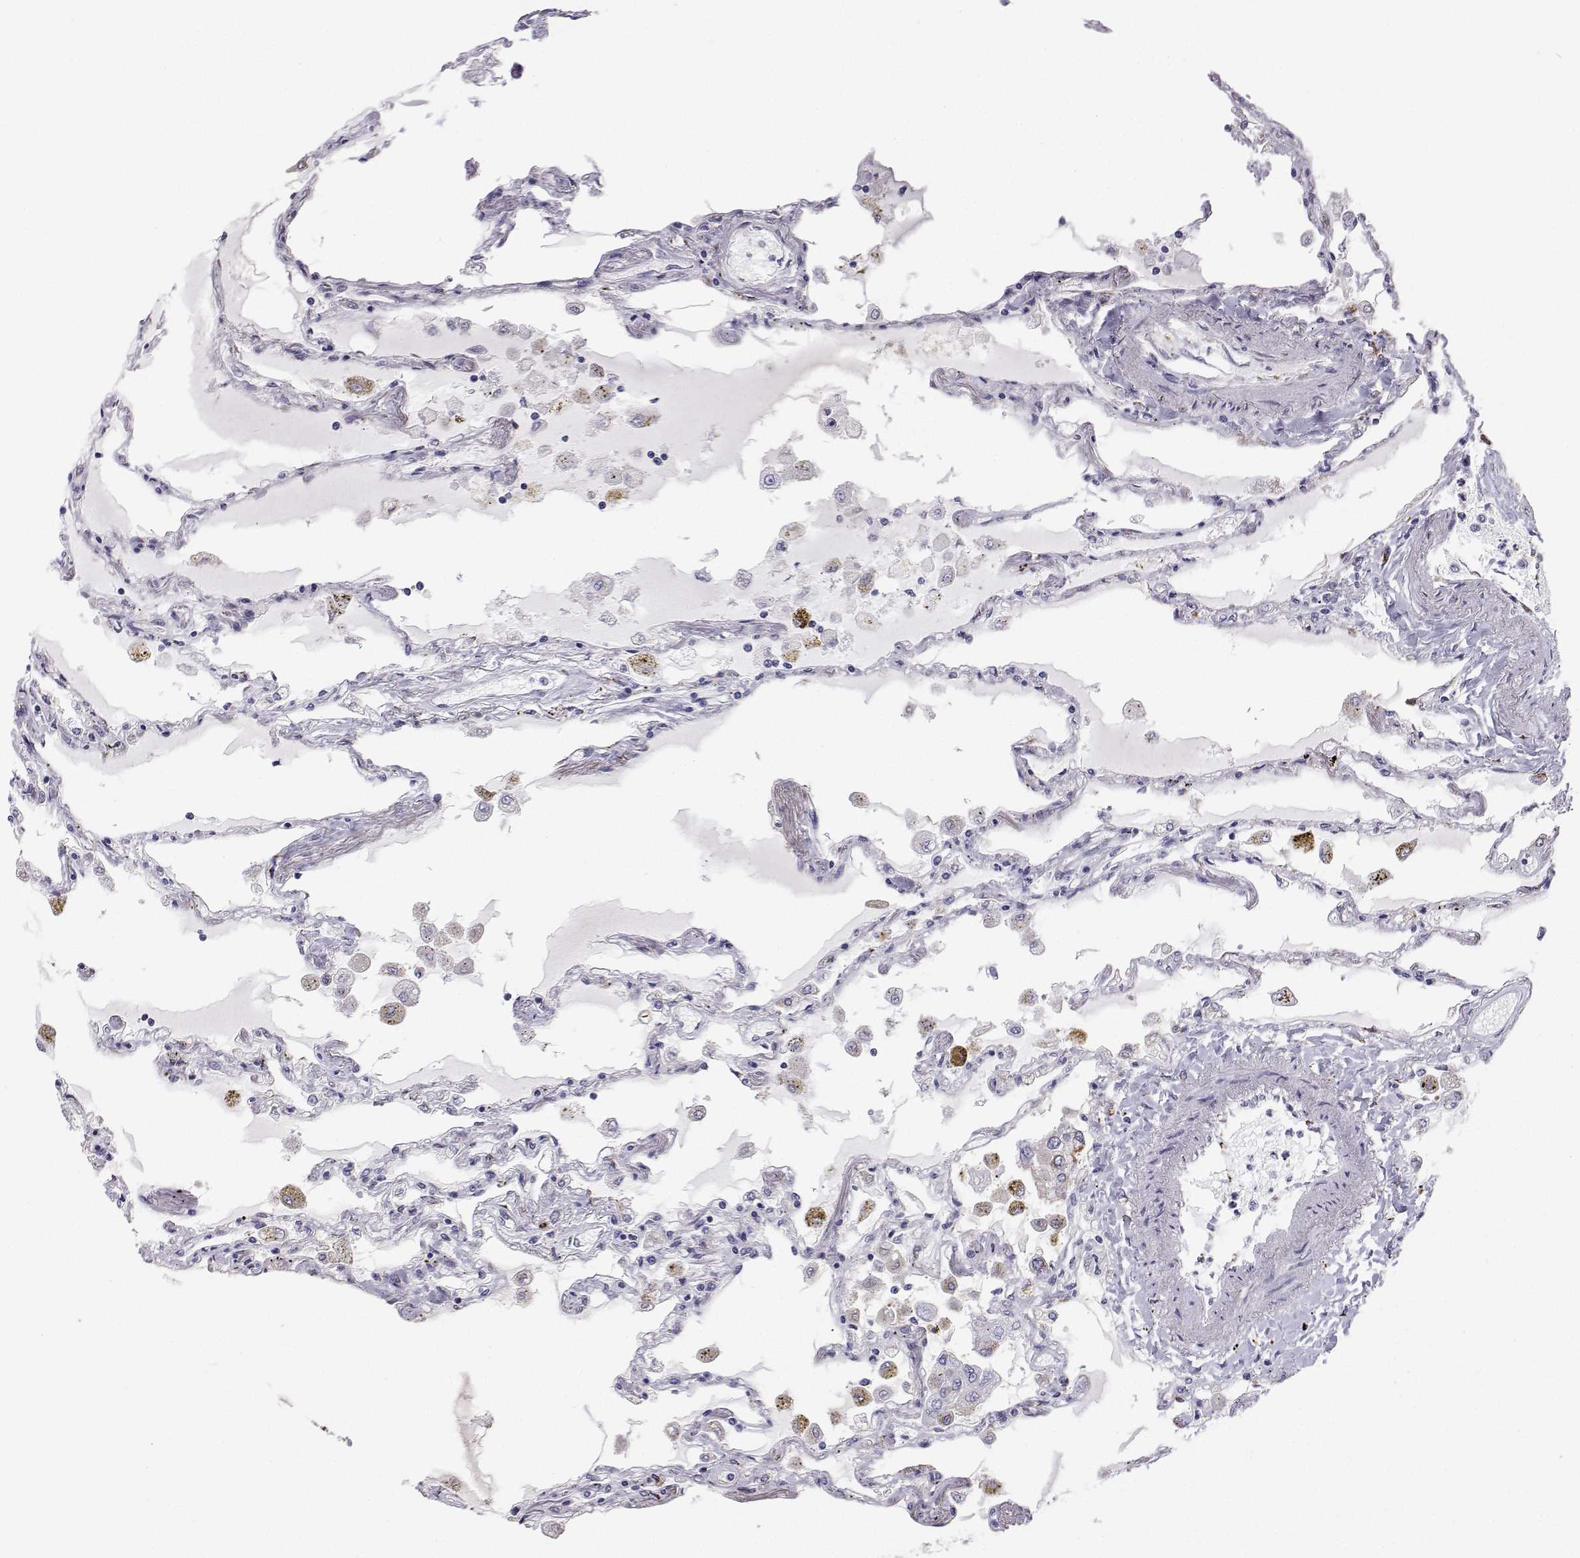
{"staining": {"intensity": "moderate", "quantity": "<25%", "location": "cytoplasmic/membranous"}, "tissue": "lung", "cell_type": "Alveolar cells", "image_type": "normal", "snomed": [{"axis": "morphology", "description": "Normal tissue, NOS"}, {"axis": "morphology", "description": "Adenocarcinoma, NOS"}, {"axis": "topography", "description": "Cartilage tissue"}, {"axis": "topography", "description": "Lung"}], "caption": "Approximately <25% of alveolar cells in normal human lung show moderate cytoplasmic/membranous protein expression as visualized by brown immunohistochemical staining.", "gene": "STARD13", "patient": {"sex": "female", "age": 67}}